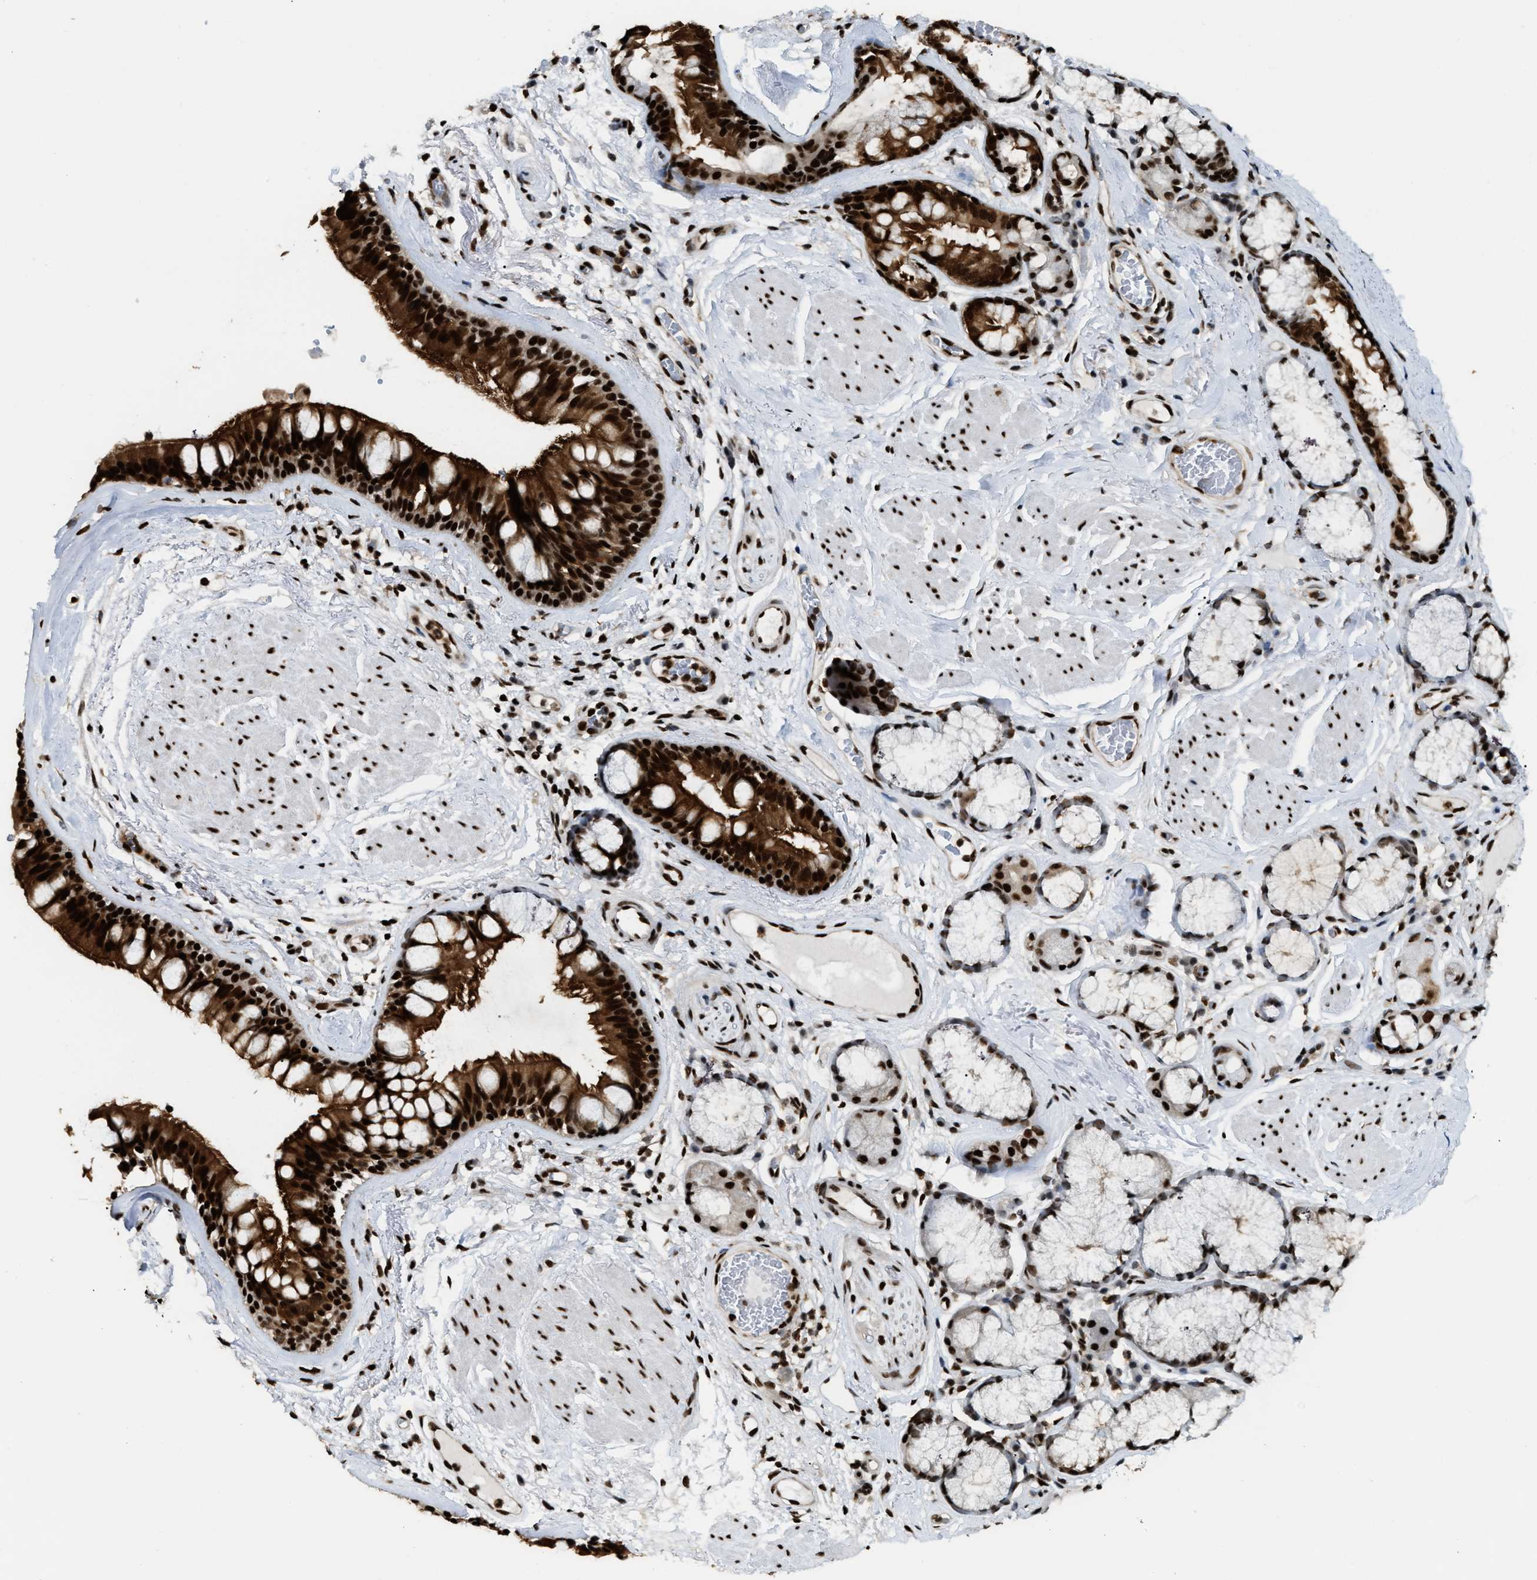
{"staining": {"intensity": "strong", "quantity": ">75%", "location": "cytoplasmic/membranous,nuclear"}, "tissue": "bronchus", "cell_type": "Respiratory epithelial cells", "image_type": "normal", "snomed": [{"axis": "morphology", "description": "Normal tissue, NOS"}, {"axis": "topography", "description": "Cartilage tissue"}], "caption": "Bronchus was stained to show a protein in brown. There is high levels of strong cytoplasmic/membranous,nuclear staining in about >75% of respiratory epithelial cells. (Brightfield microscopy of DAB IHC at high magnification).", "gene": "NUMA1", "patient": {"sex": "female", "age": 63}}